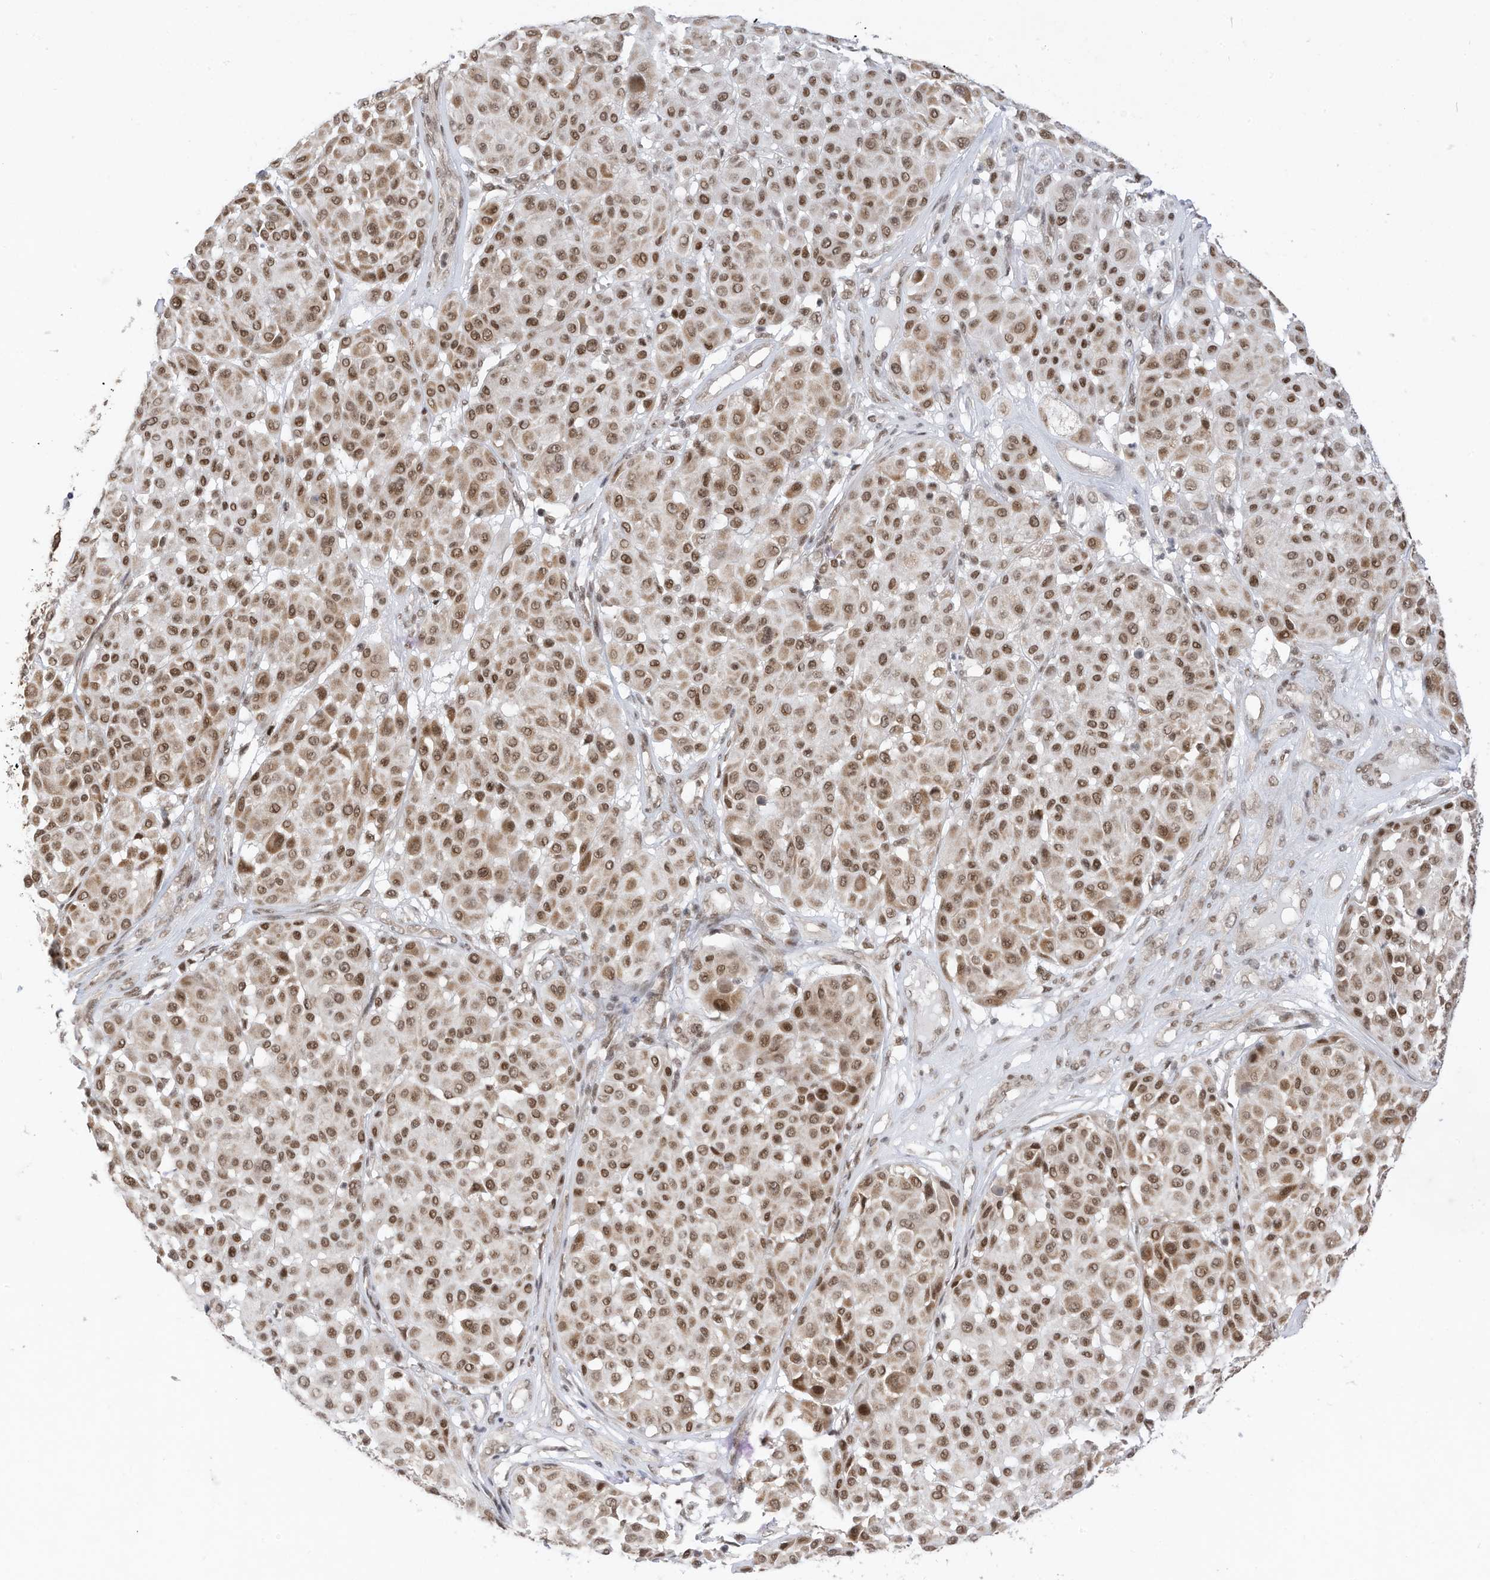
{"staining": {"intensity": "moderate", "quantity": ">75%", "location": "nuclear"}, "tissue": "melanoma", "cell_type": "Tumor cells", "image_type": "cancer", "snomed": [{"axis": "morphology", "description": "Malignant melanoma, Metastatic site"}, {"axis": "topography", "description": "Soft tissue"}], "caption": "Immunohistochemistry (DAB) staining of melanoma exhibits moderate nuclear protein expression in about >75% of tumor cells.", "gene": "AURKAIP1", "patient": {"sex": "male", "age": 41}}